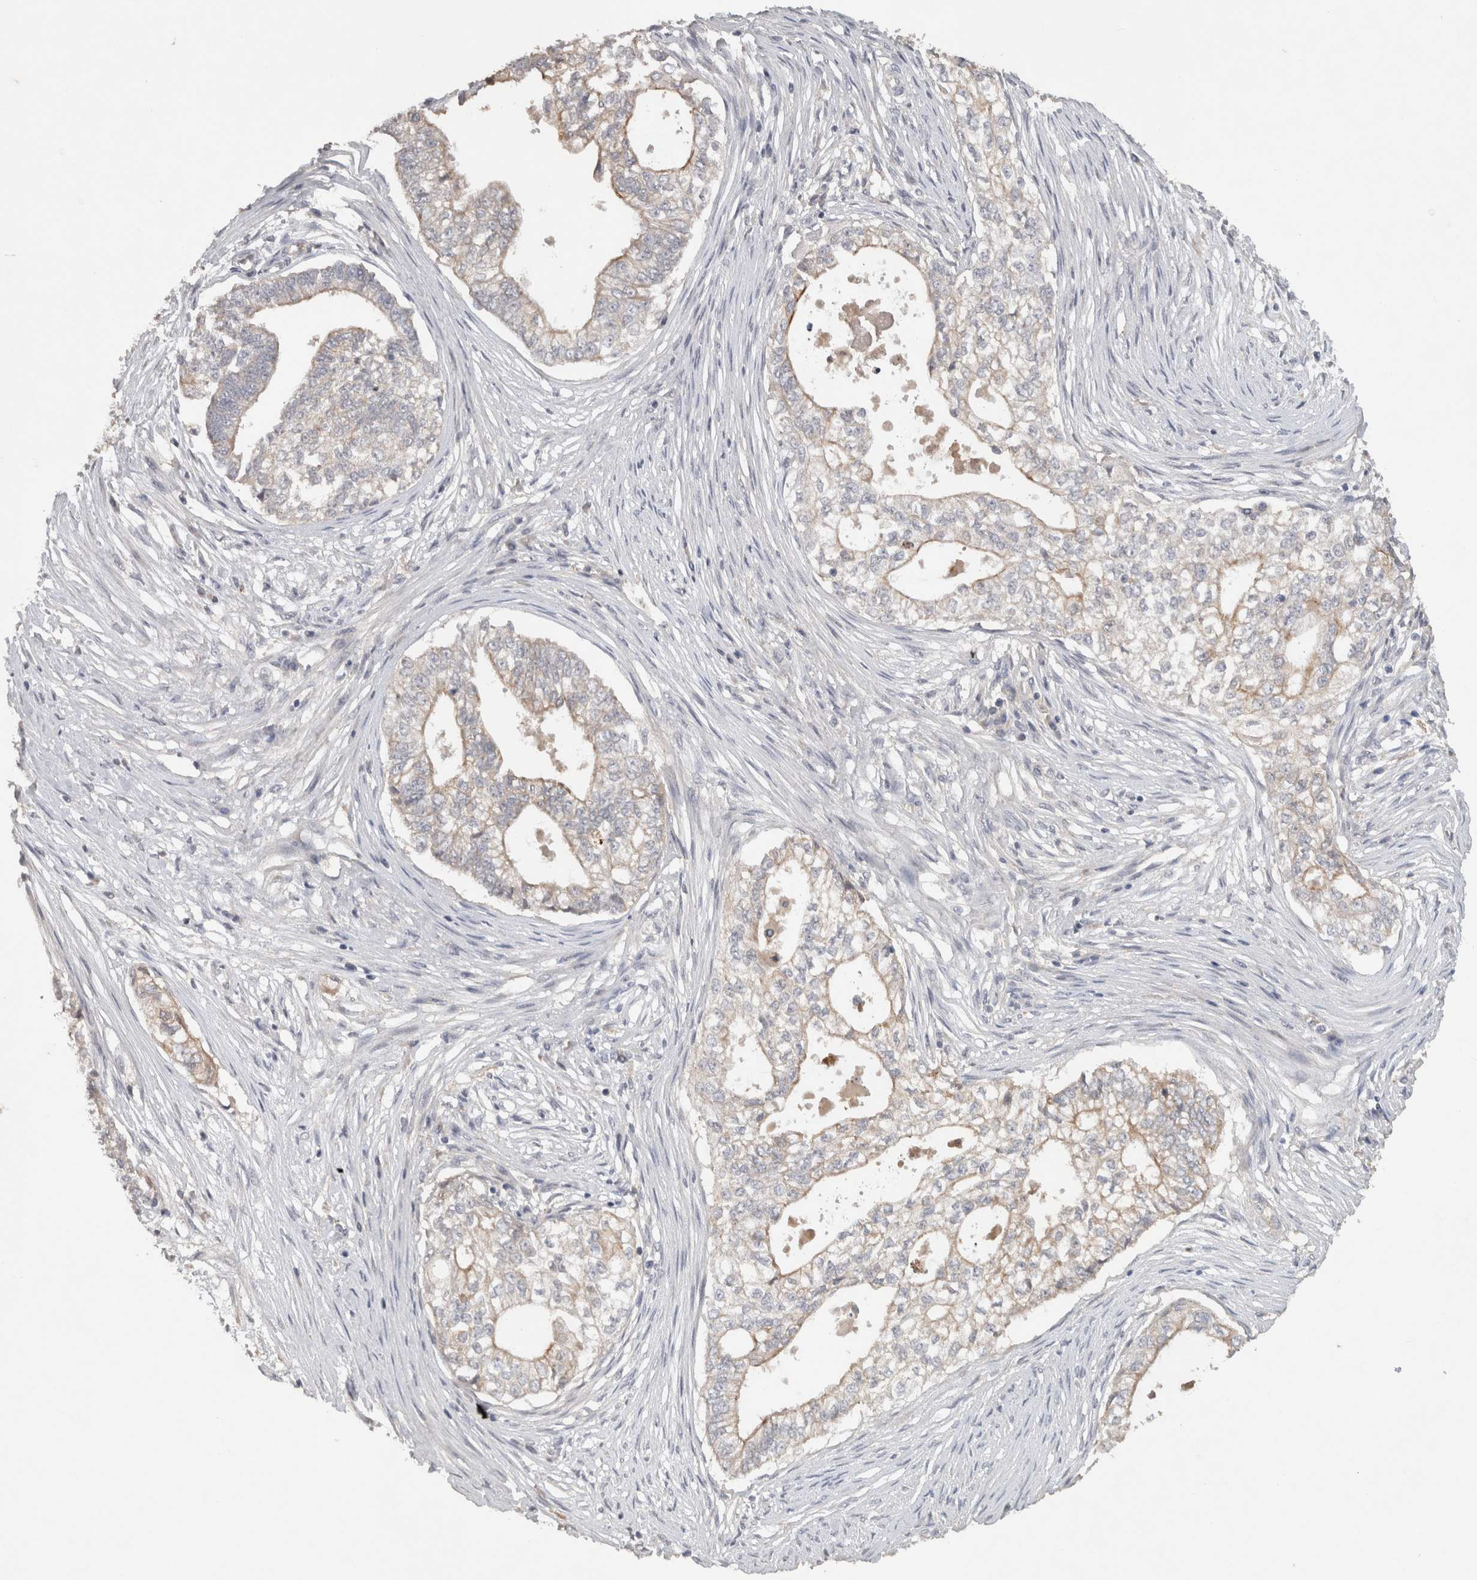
{"staining": {"intensity": "strong", "quantity": "25%-75%", "location": "cytoplasmic/membranous"}, "tissue": "pancreatic cancer", "cell_type": "Tumor cells", "image_type": "cancer", "snomed": [{"axis": "morphology", "description": "Adenocarcinoma, NOS"}, {"axis": "topography", "description": "Pancreas"}], "caption": "Tumor cells exhibit high levels of strong cytoplasmic/membranous positivity in about 25%-75% of cells in human adenocarcinoma (pancreatic).", "gene": "HEXD", "patient": {"sex": "male", "age": 72}}